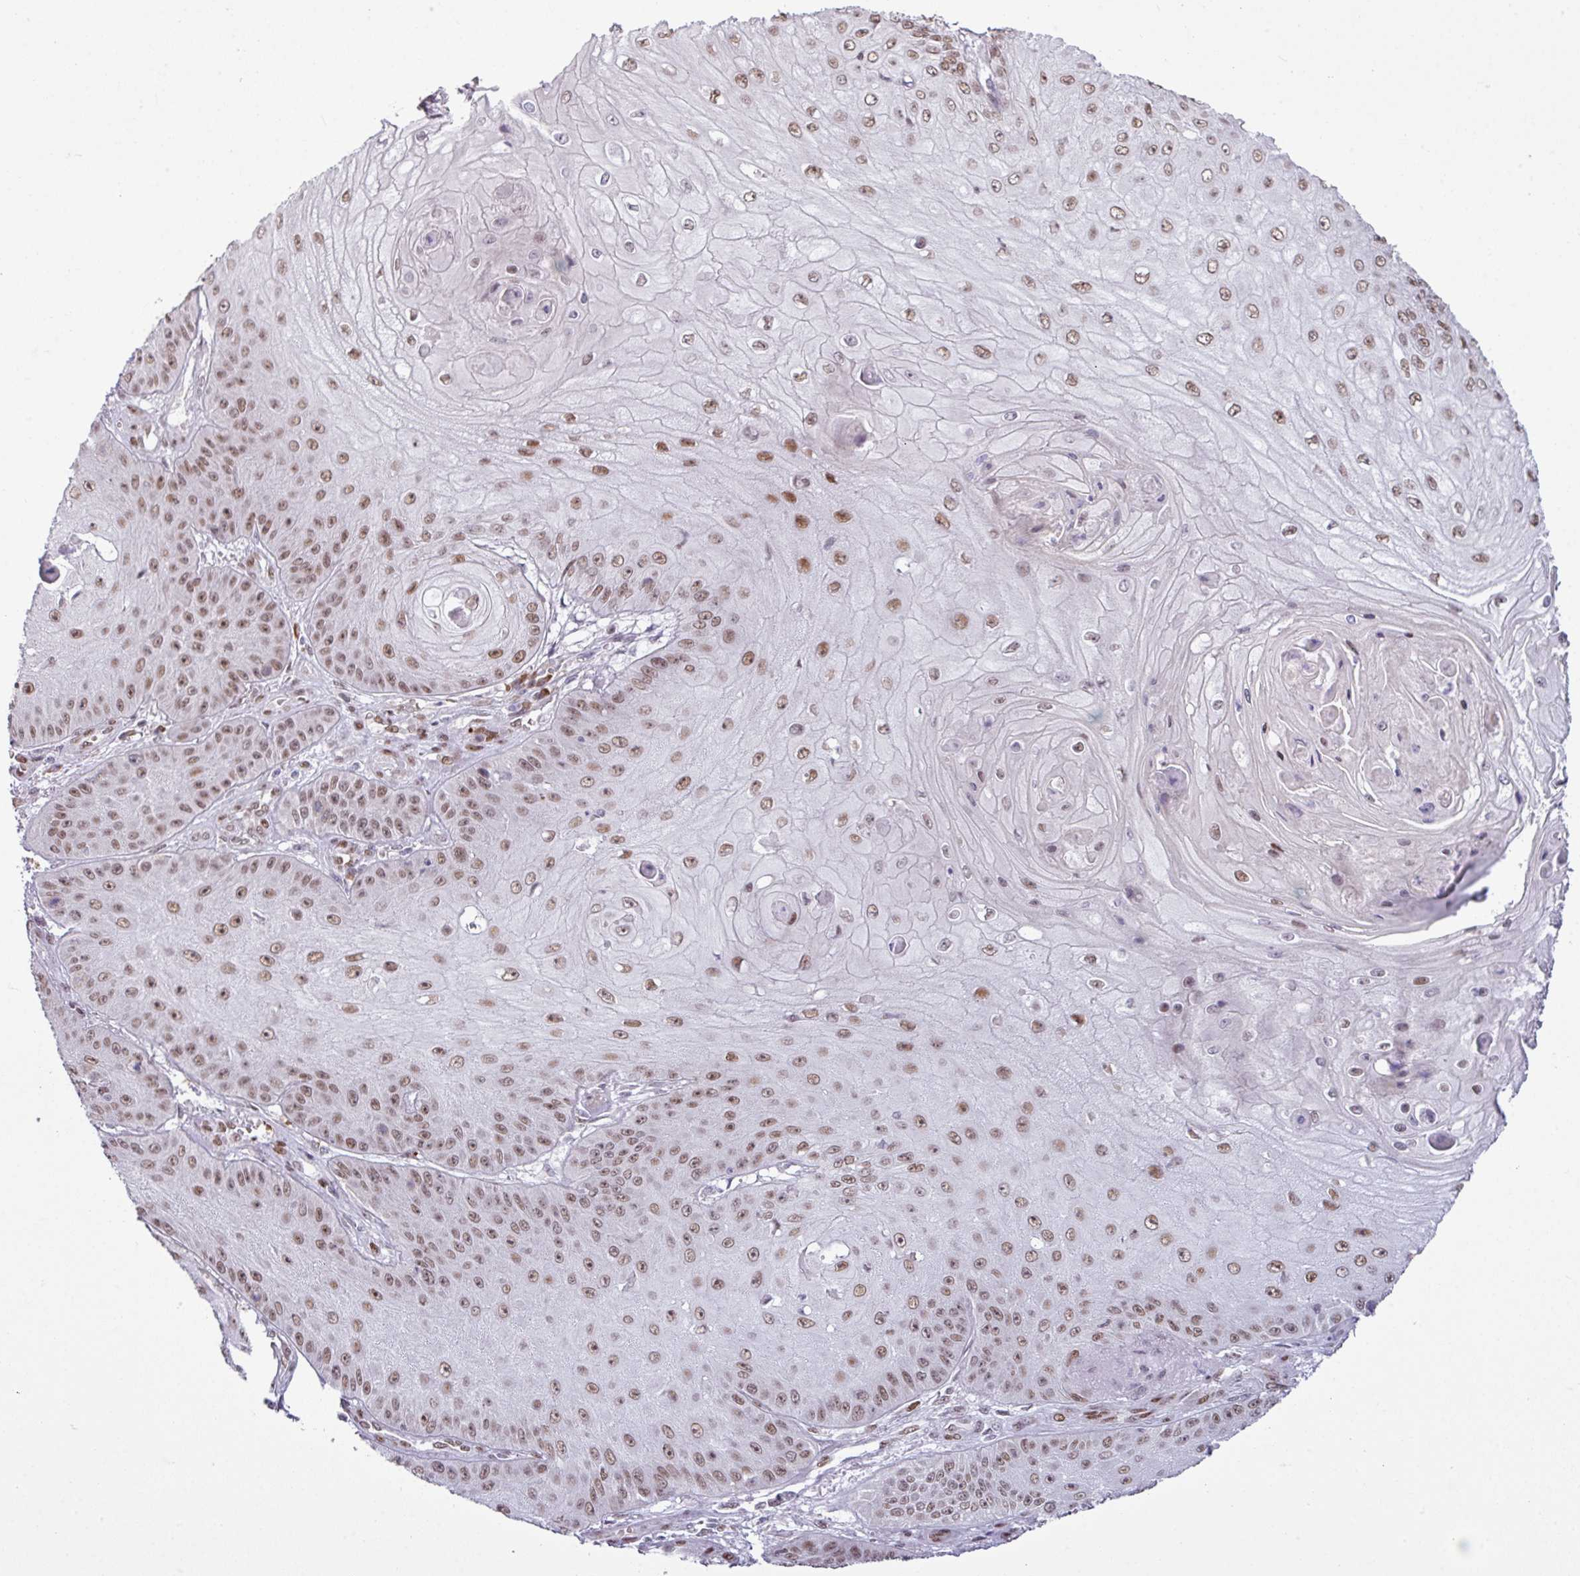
{"staining": {"intensity": "moderate", "quantity": ">75%", "location": "nuclear"}, "tissue": "skin cancer", "cell_type": "Tumor cells", "image_type": "cancer", "snomed": [{"axis": "morphology", "description": "Squamous cell carcinoma, NOS"}, {"axis": "topography", "description": "Skin"}], "caption": "Skin cancer stained with immunohistochemistry displays moderate nuclear staining in about >75% of tumor cells. (IHC, brightfield microscopy, high magnification).", "gene": "PRDM5", "patient": {"sex": "male", "age": 70}}